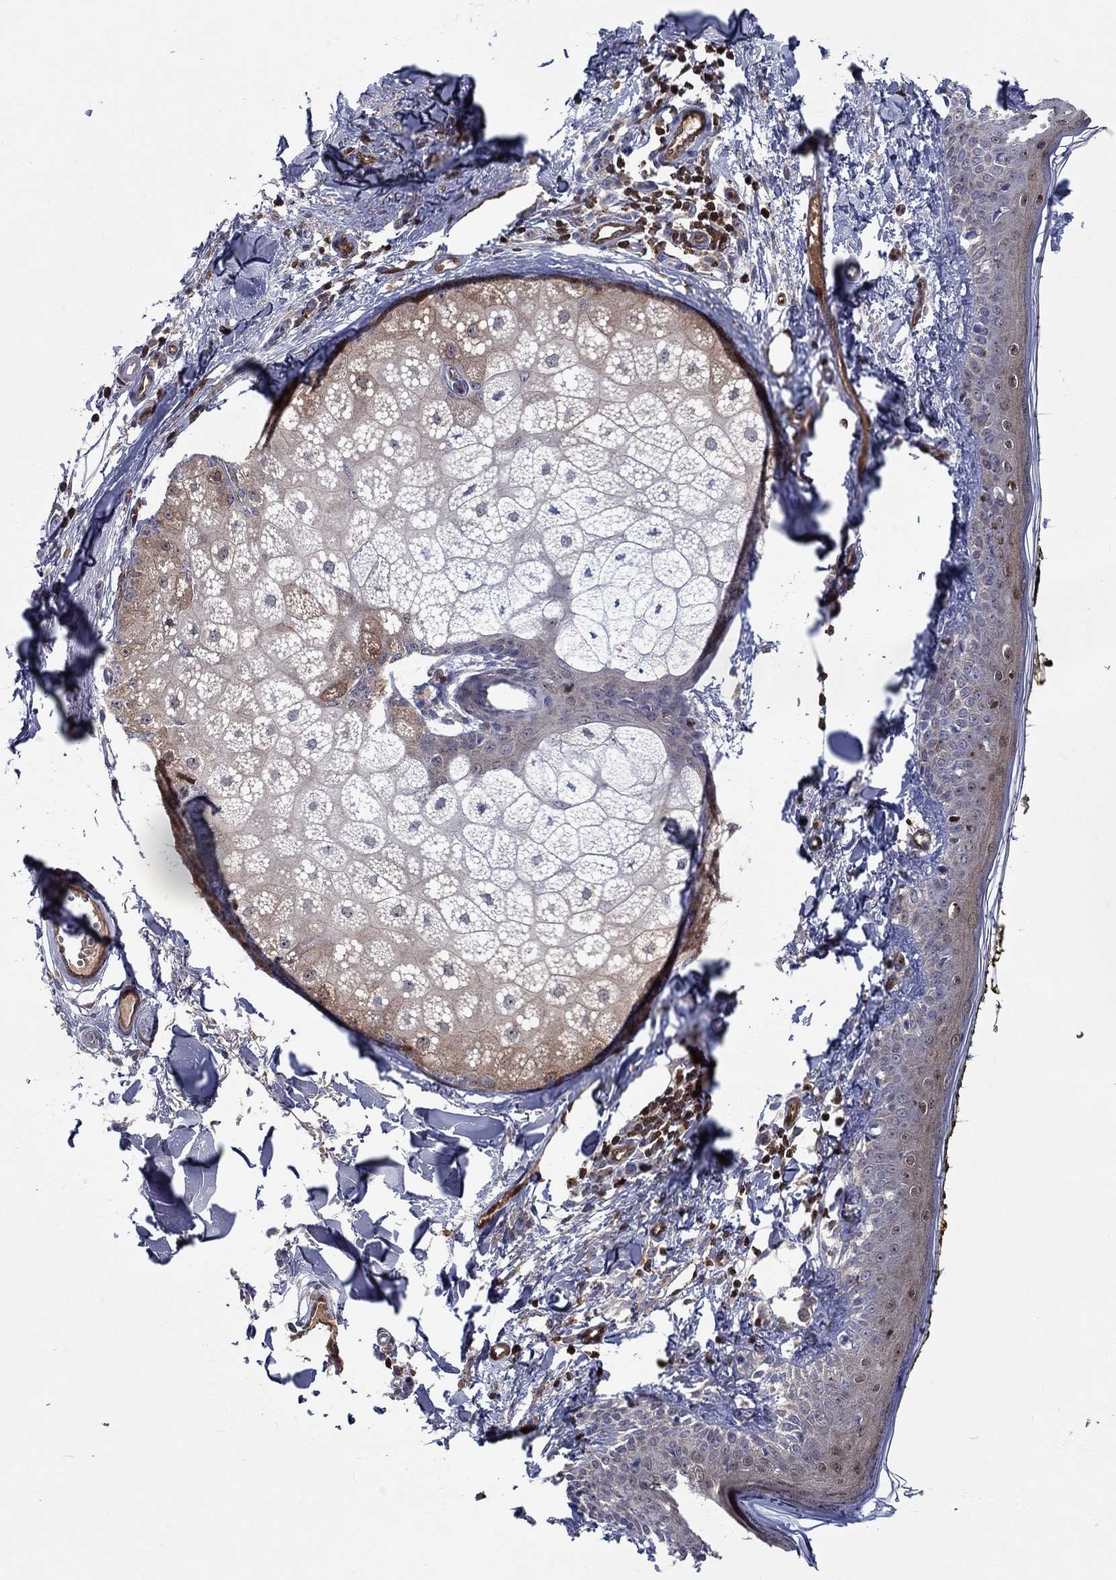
{"staining": {"intensity": "weak", "quantity": "25%-75%", "location": "nuclear"}, "tissue": "skin", "cell_type": "Fibroblasts", "image_type": "normal", "snomed": [{"axis": "morphology", "description": "Normal tissue, NOS"}, {"axis": "topography", "description": "Skin"}], "caption": "Fibroblasts demonstrate low levels of weak nuclear expression in about 25%-75% of cells in benign skin.", "gene": "AGFG2", "patient": {"sex": "male", "age": 76}}